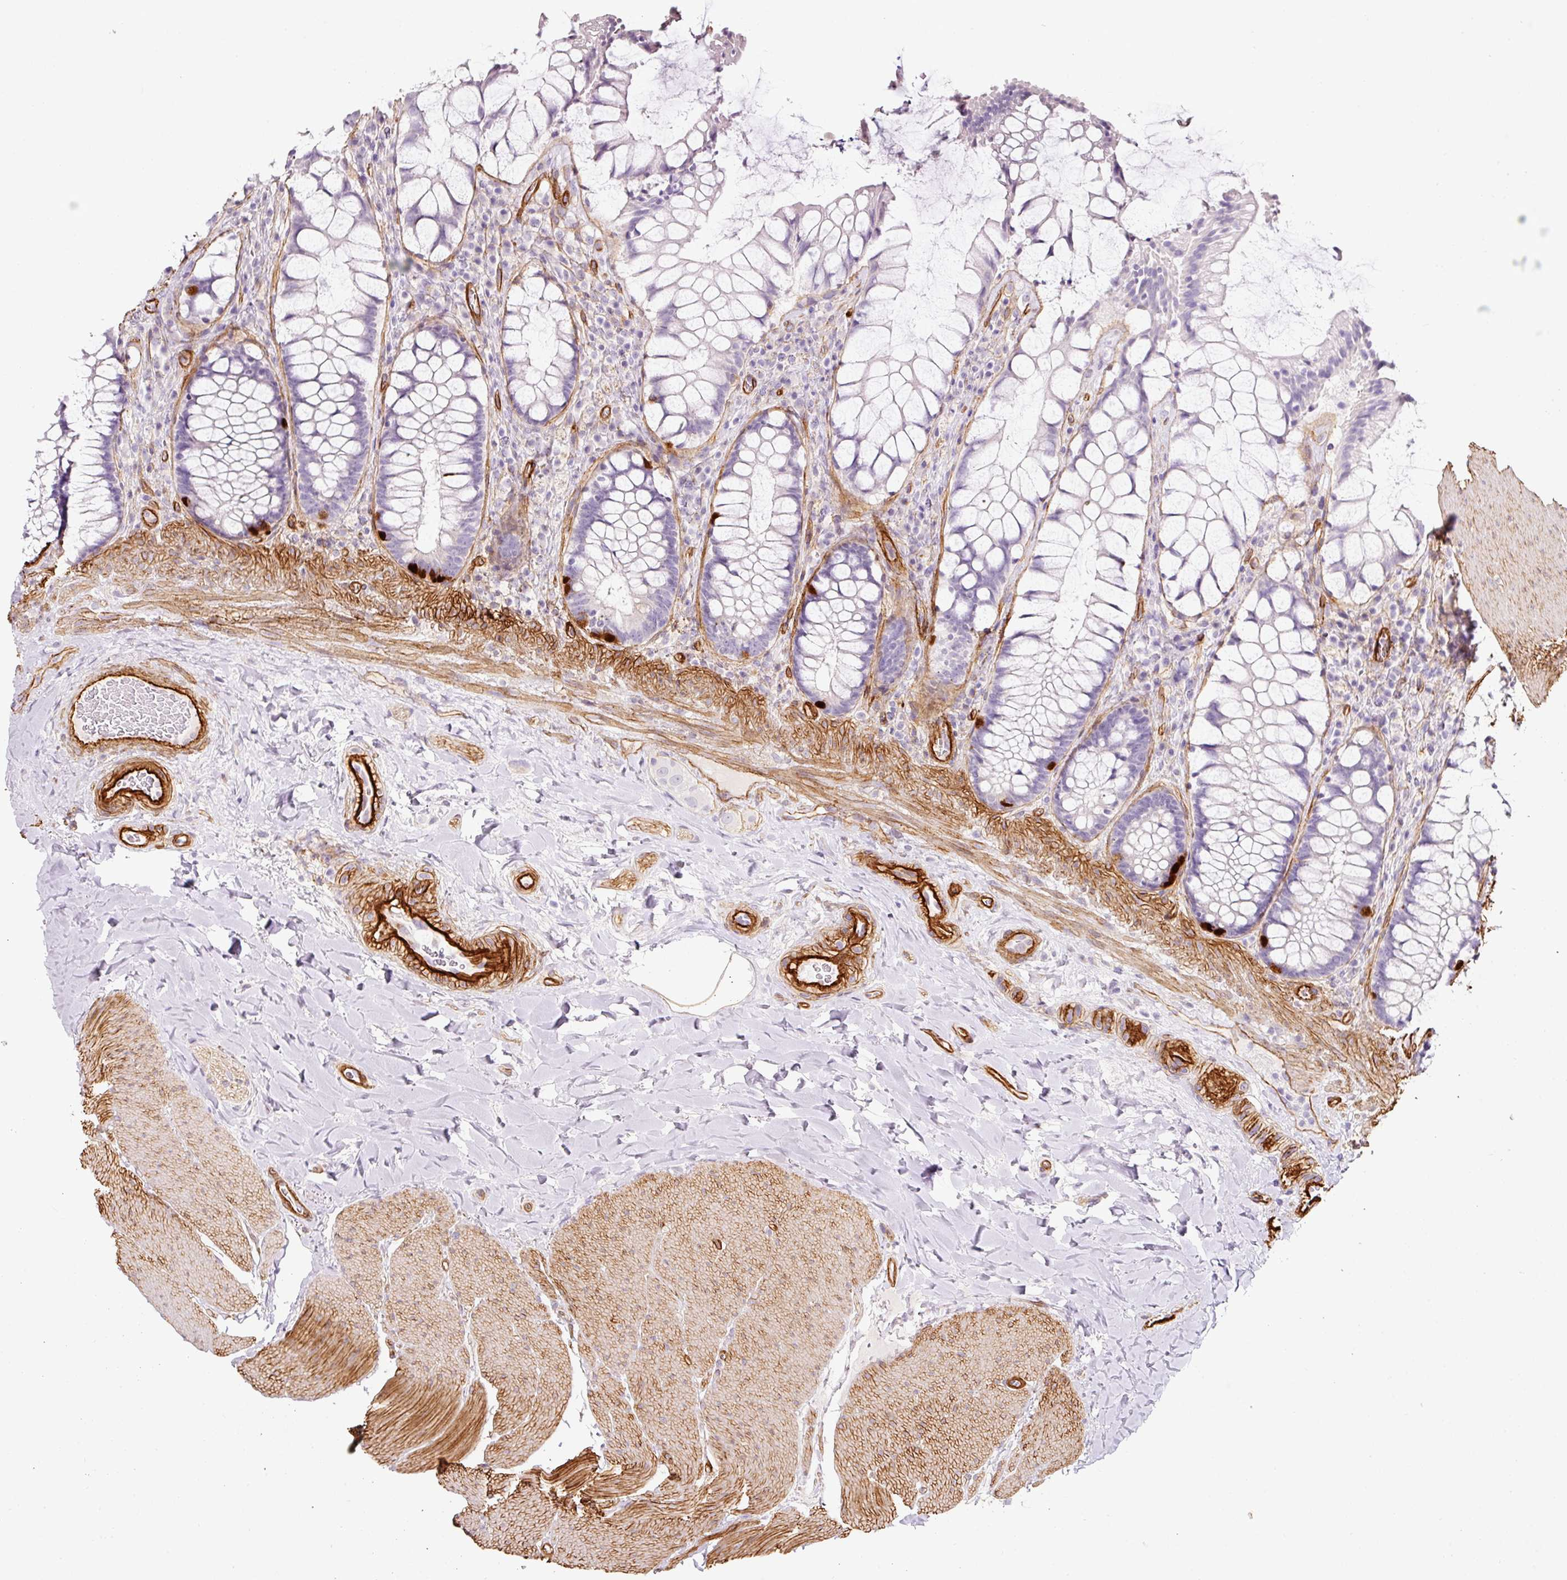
{"staining": {"intensity": "negative", "quantity": "none", "location": "none"}, "tissue": "rectum", "cell_type": "Glandular cells", "image_type": "normal", "snomed": [{"axis": "morphology", "description": "Normal tissue, NOS"}, {"axis": "topography", "description": "Rectum"}], "caption": "This is an IHC micrograph of normal rectum. There is no positivity in glandular cells.", "gene": "LOXL4", "patient": {"sex": "female", "age": 58}}